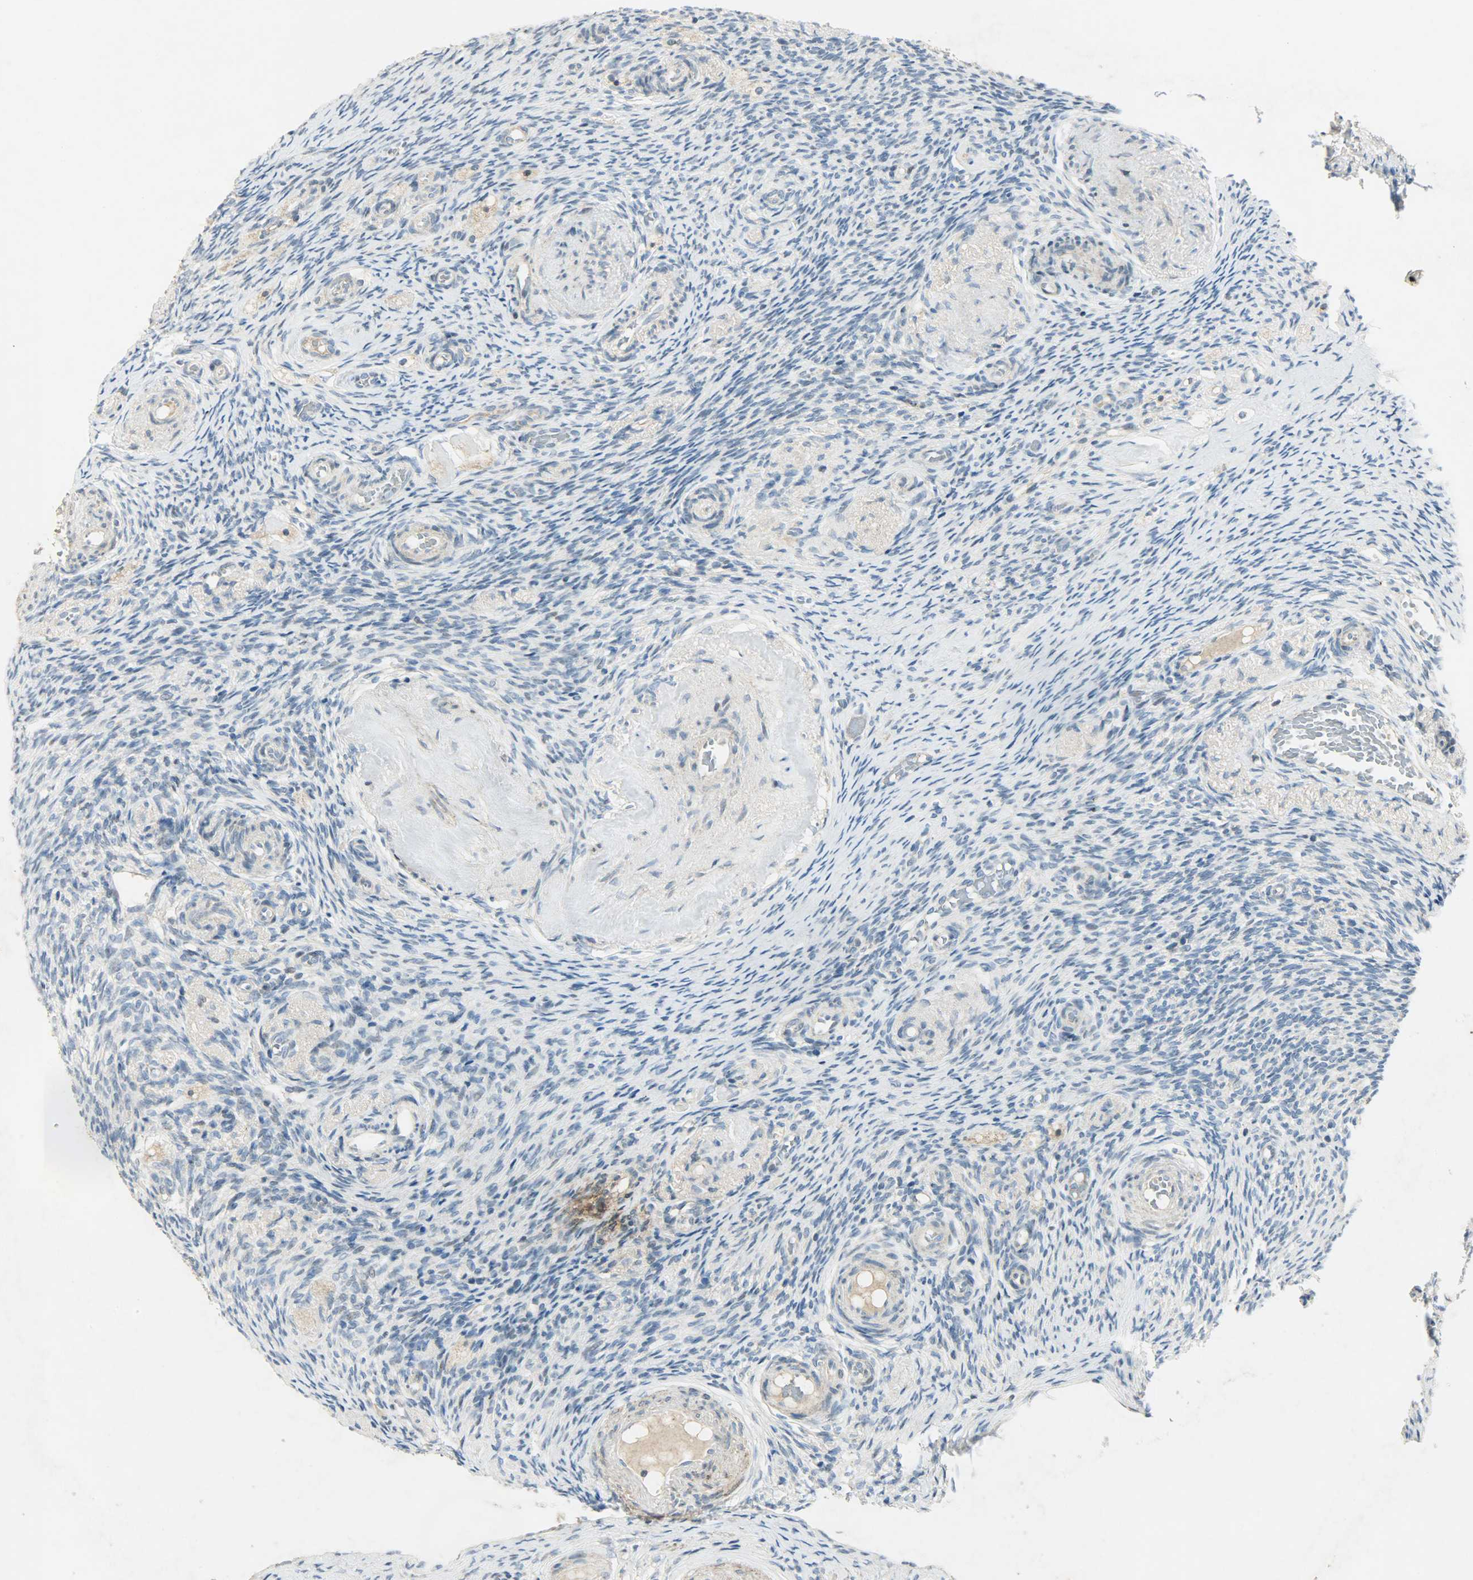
{"staining": {"intensity": "negative", "quantity": "none", "location": "none"}, "tissue": "ovary", "cell_type": "Ovarian stroma cells", "image_type": "normal", "snomed": [{"axis": "morphology", "description": "Normal tissue, NOS"}, {"axis": "topography", "description": "Ovary"}], "caption": "Protein analysis of unremarkable ovary shows no significant expression in ovarian stroma cells.", "gene": "AURKB", "patient": {"sex": "female", "age": 60}}